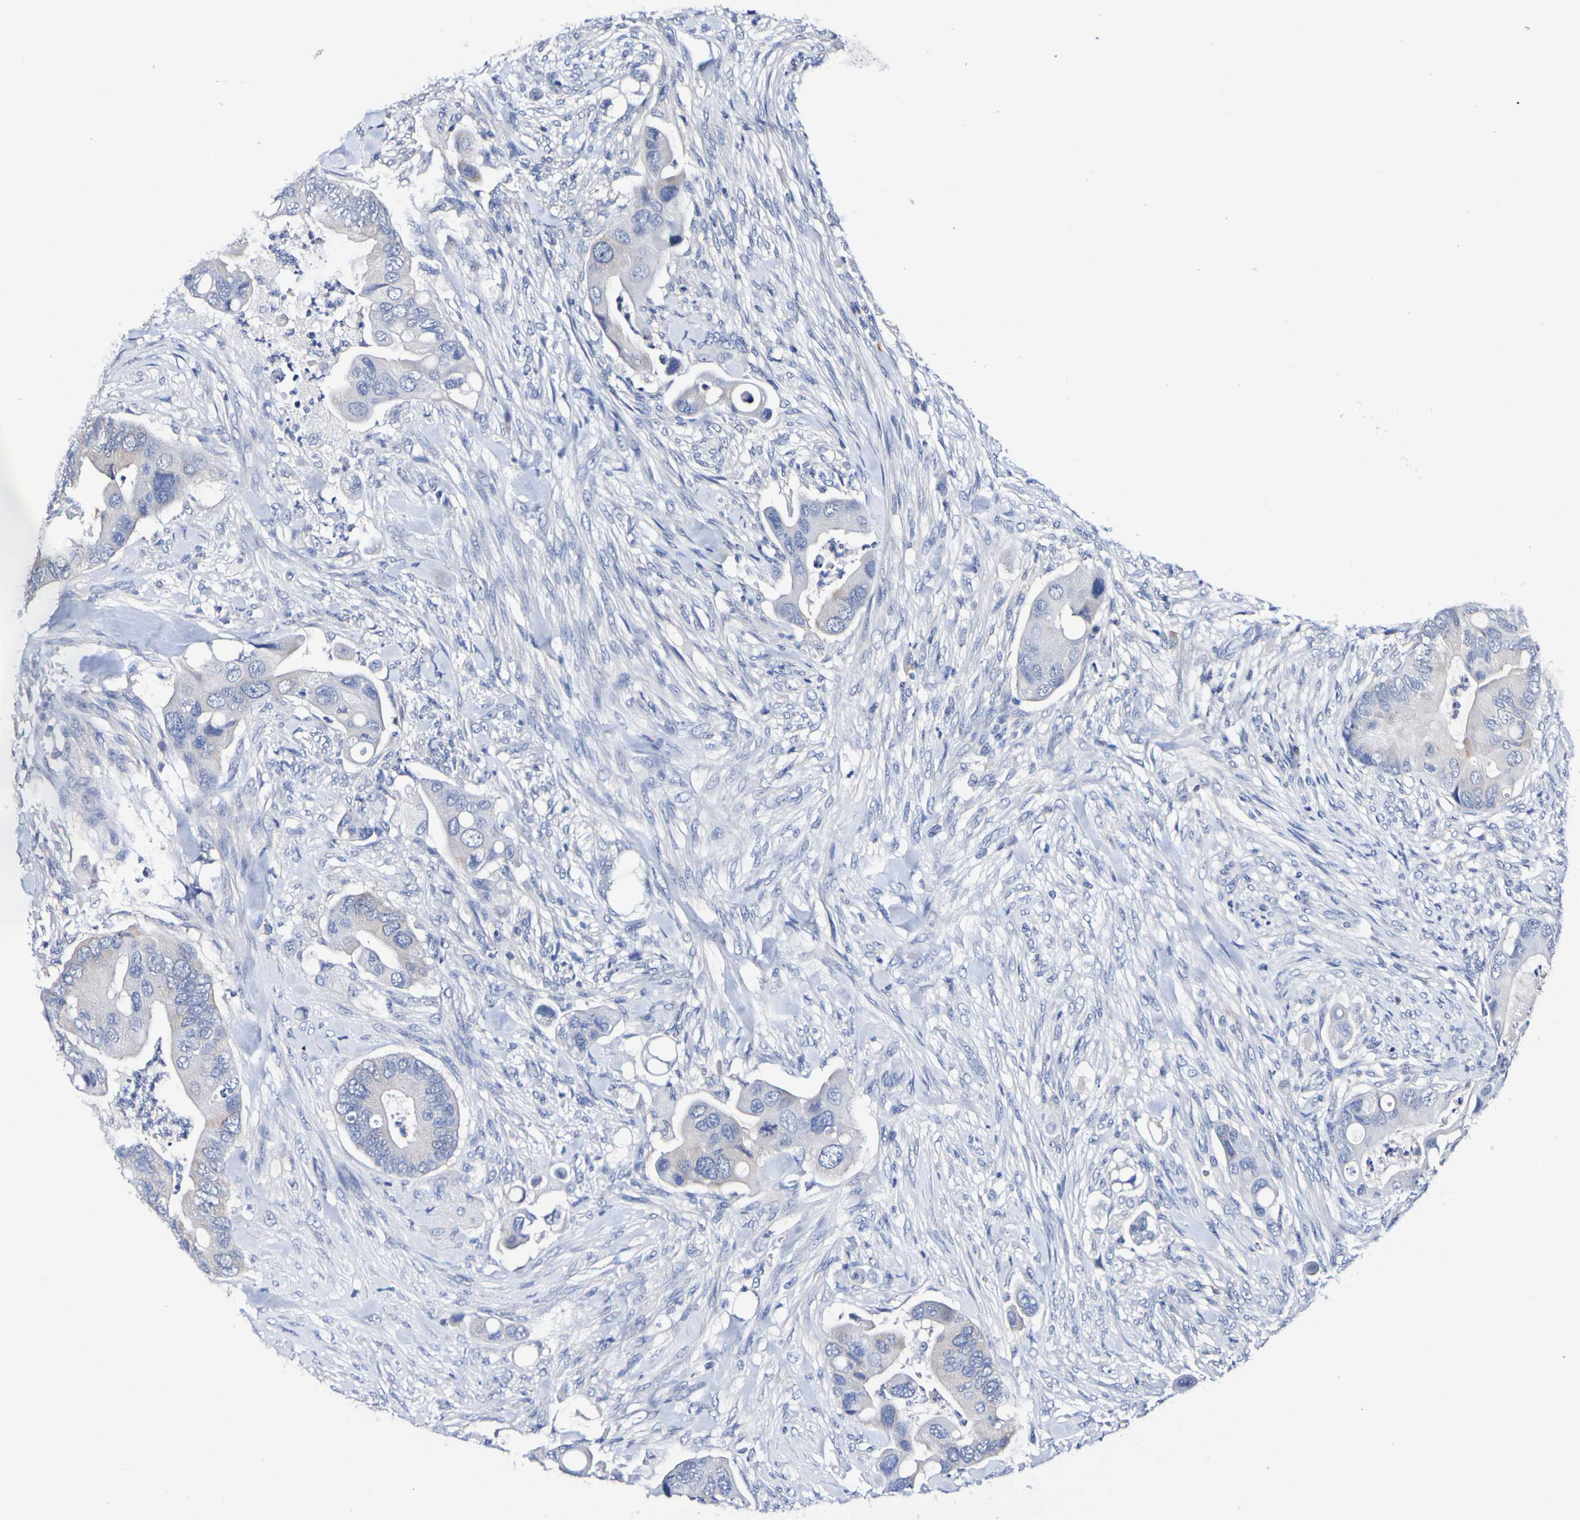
{"staining": {"intensity": "weak", "quantity": "<25%", "location": "cytoplasmic/membranous"}, "tissue": "colorectal cancer", "cell_type": "Tumor cells", "image_type": "cancer", "snomed": [{"axis": "morphology", "description": "Adenocarcinoma, NOS"}, {"axis": "topography", "description": "Rectum"}], "caption": "Tumor cells are negative for brown protein staining in colorectal adenocarcinoma.", "gene": "ACVR1C", "patient": {"sex": "female", "age": 57}}